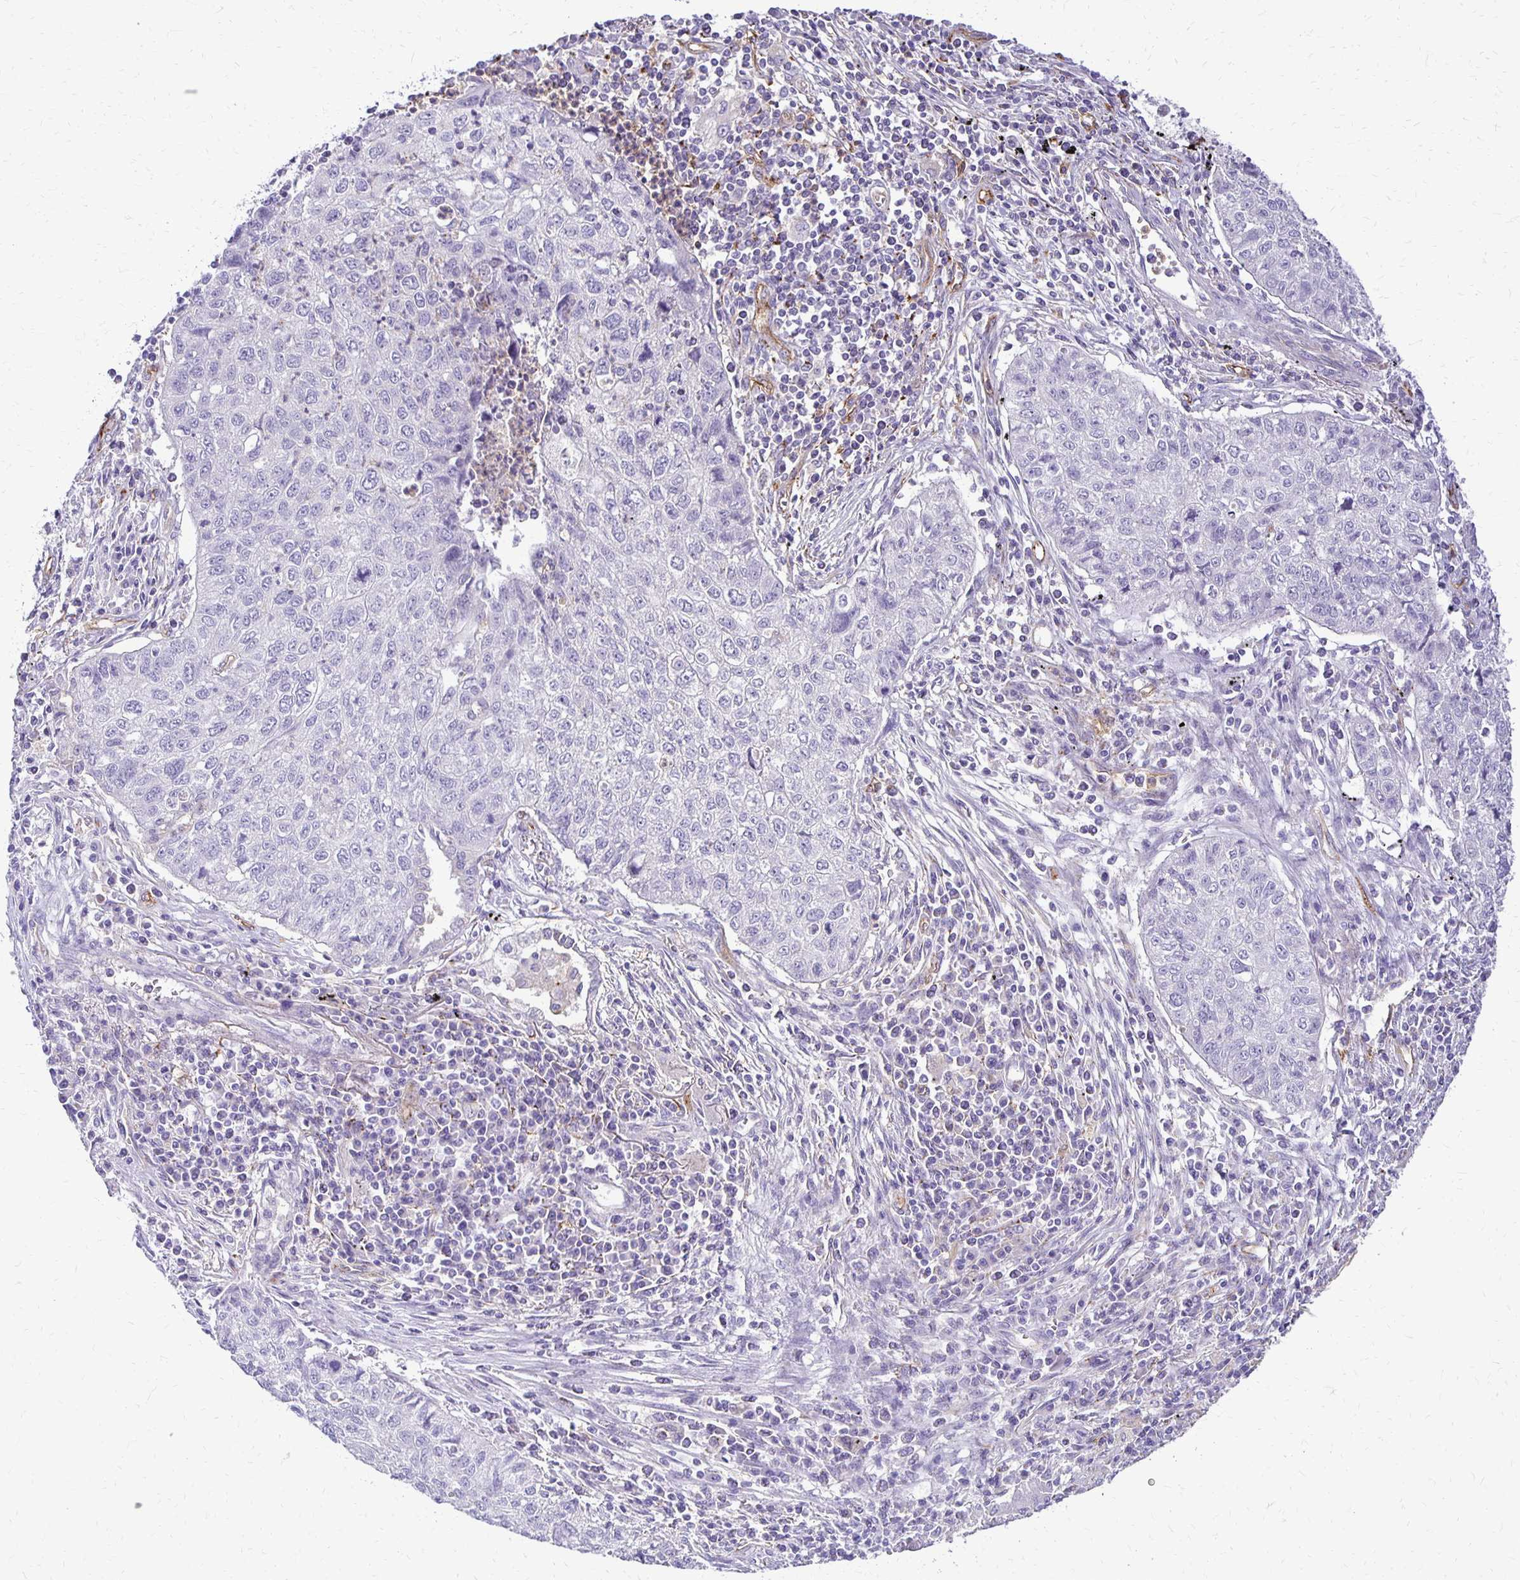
{"staining": {"intensity": "negative", "quantity": "none", "location": "none"}, "tissue": "lung cancer", "cell_type": "Tumor cells", "image_type": "cancer", "snomed": [{"axis": "morphology", "description": "Normal morphology"}, {"axis": "morphology", "description": "Aneuploidy"}, {"axis": "morphology", "description": "Squamous cell carcinoma, NOS"}, {"axis": "topography", "description": "Lymph node"}, {"axis": "topography", "description": "Lung"}], "caption": "Protein analysis of lung cancer reveals no significant positivity in tumor cells.", "gene": "TTYH1", "patient": {"sex": "female", "age": 76}}